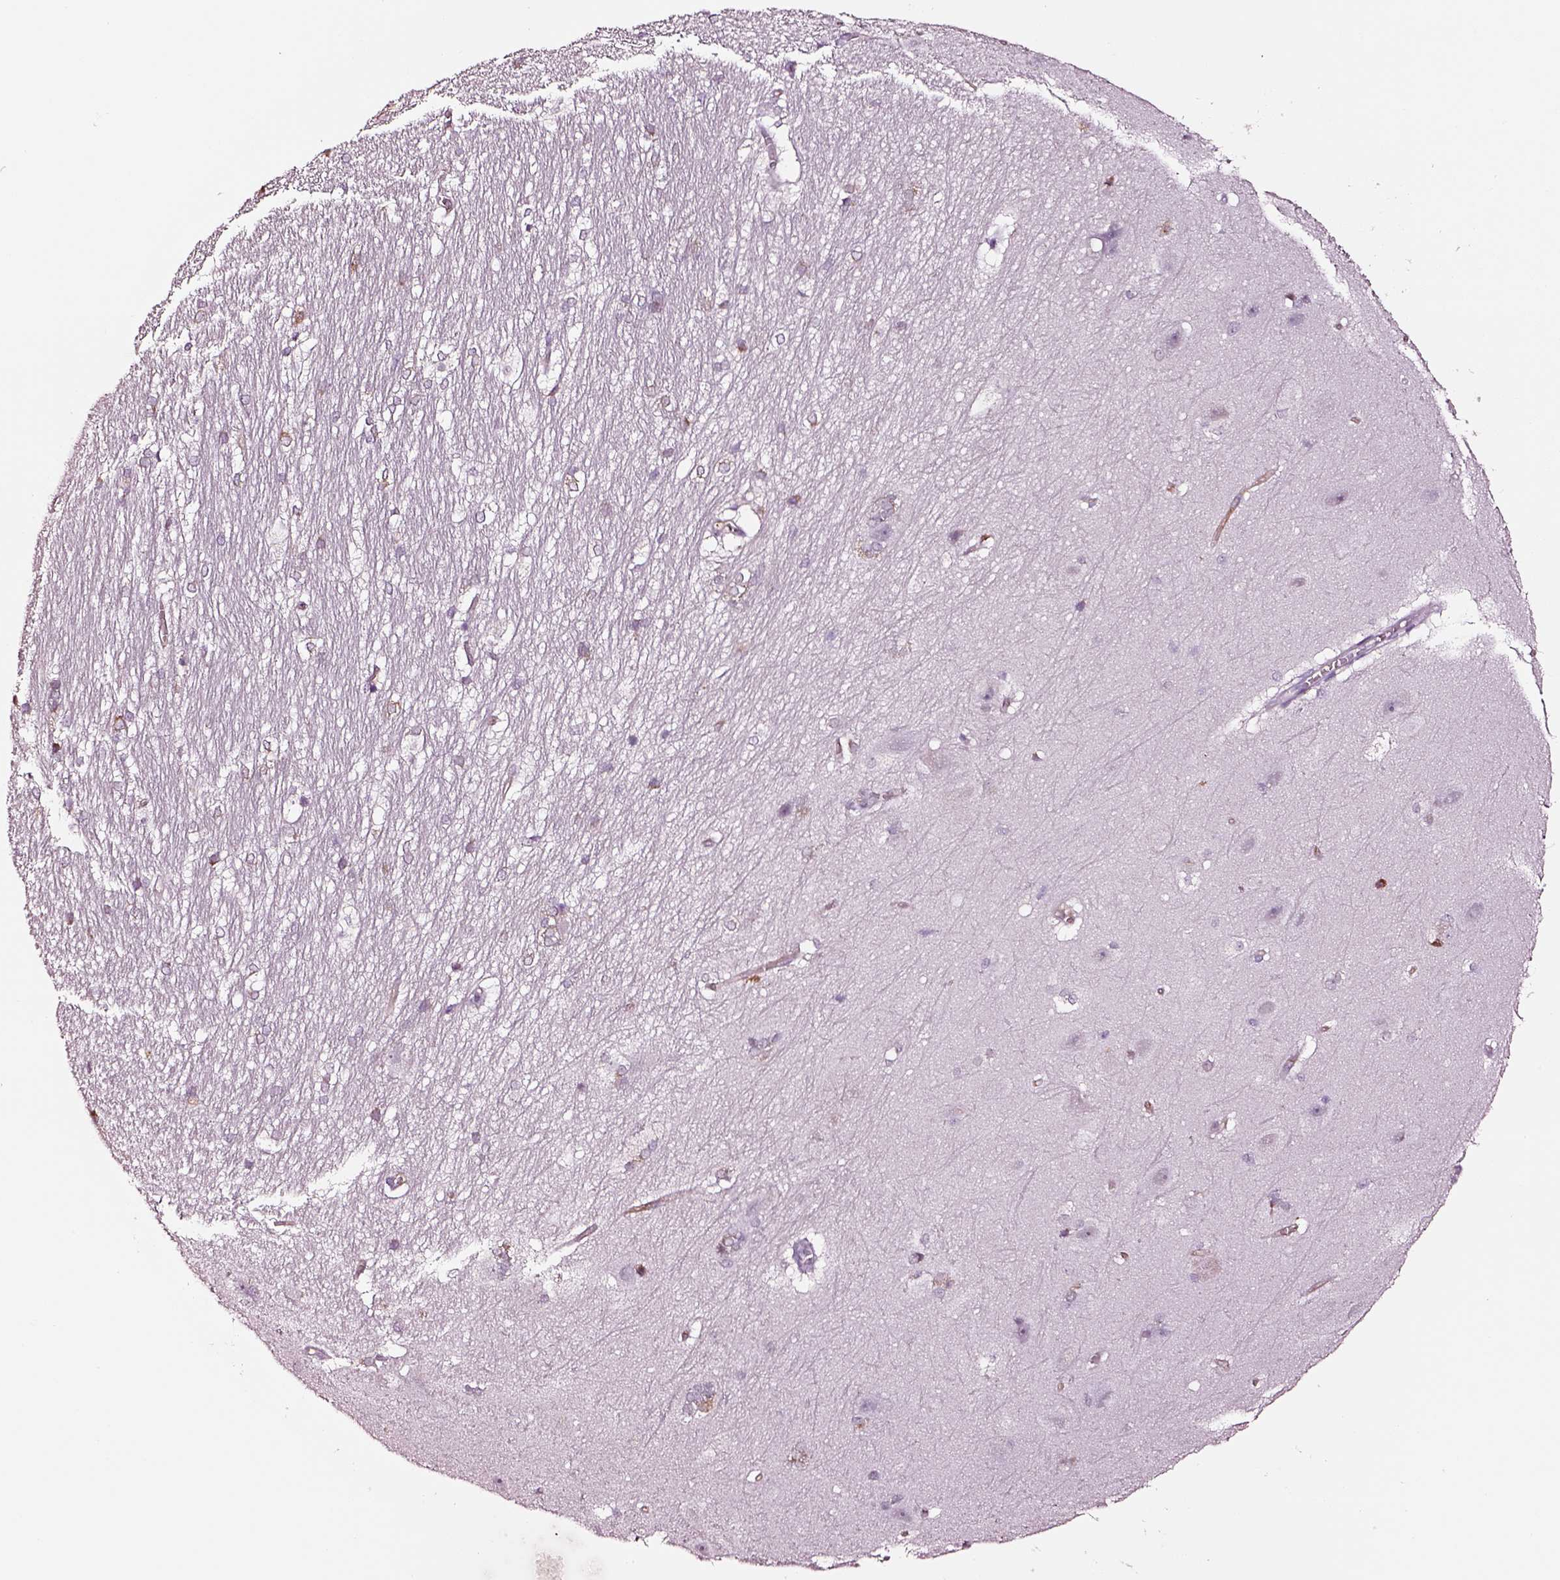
{"staining": {"intensity": "negative", "quantity": "none", "location": "none"}, "tissue": "hippocampus", "cell_type": "Glial cells", "image_type": "normal", "snomed": [{"axis": "morphology", "description": "Normal tissue, NOS"}, {"axis": "topography", "description": "Cerebral cortex"}, {"axis": "topography", "description": "Hippocampus"}], "caption": "This is a histopathology image of IHC staining of normal hippocampus, which shows no expression in glial cells. (DAB immunohistochemistry (IHC) visualized using brightfield microscopy, high magnification).", "gene": "TF", "patient": {"sex": "female", "age": 19}}